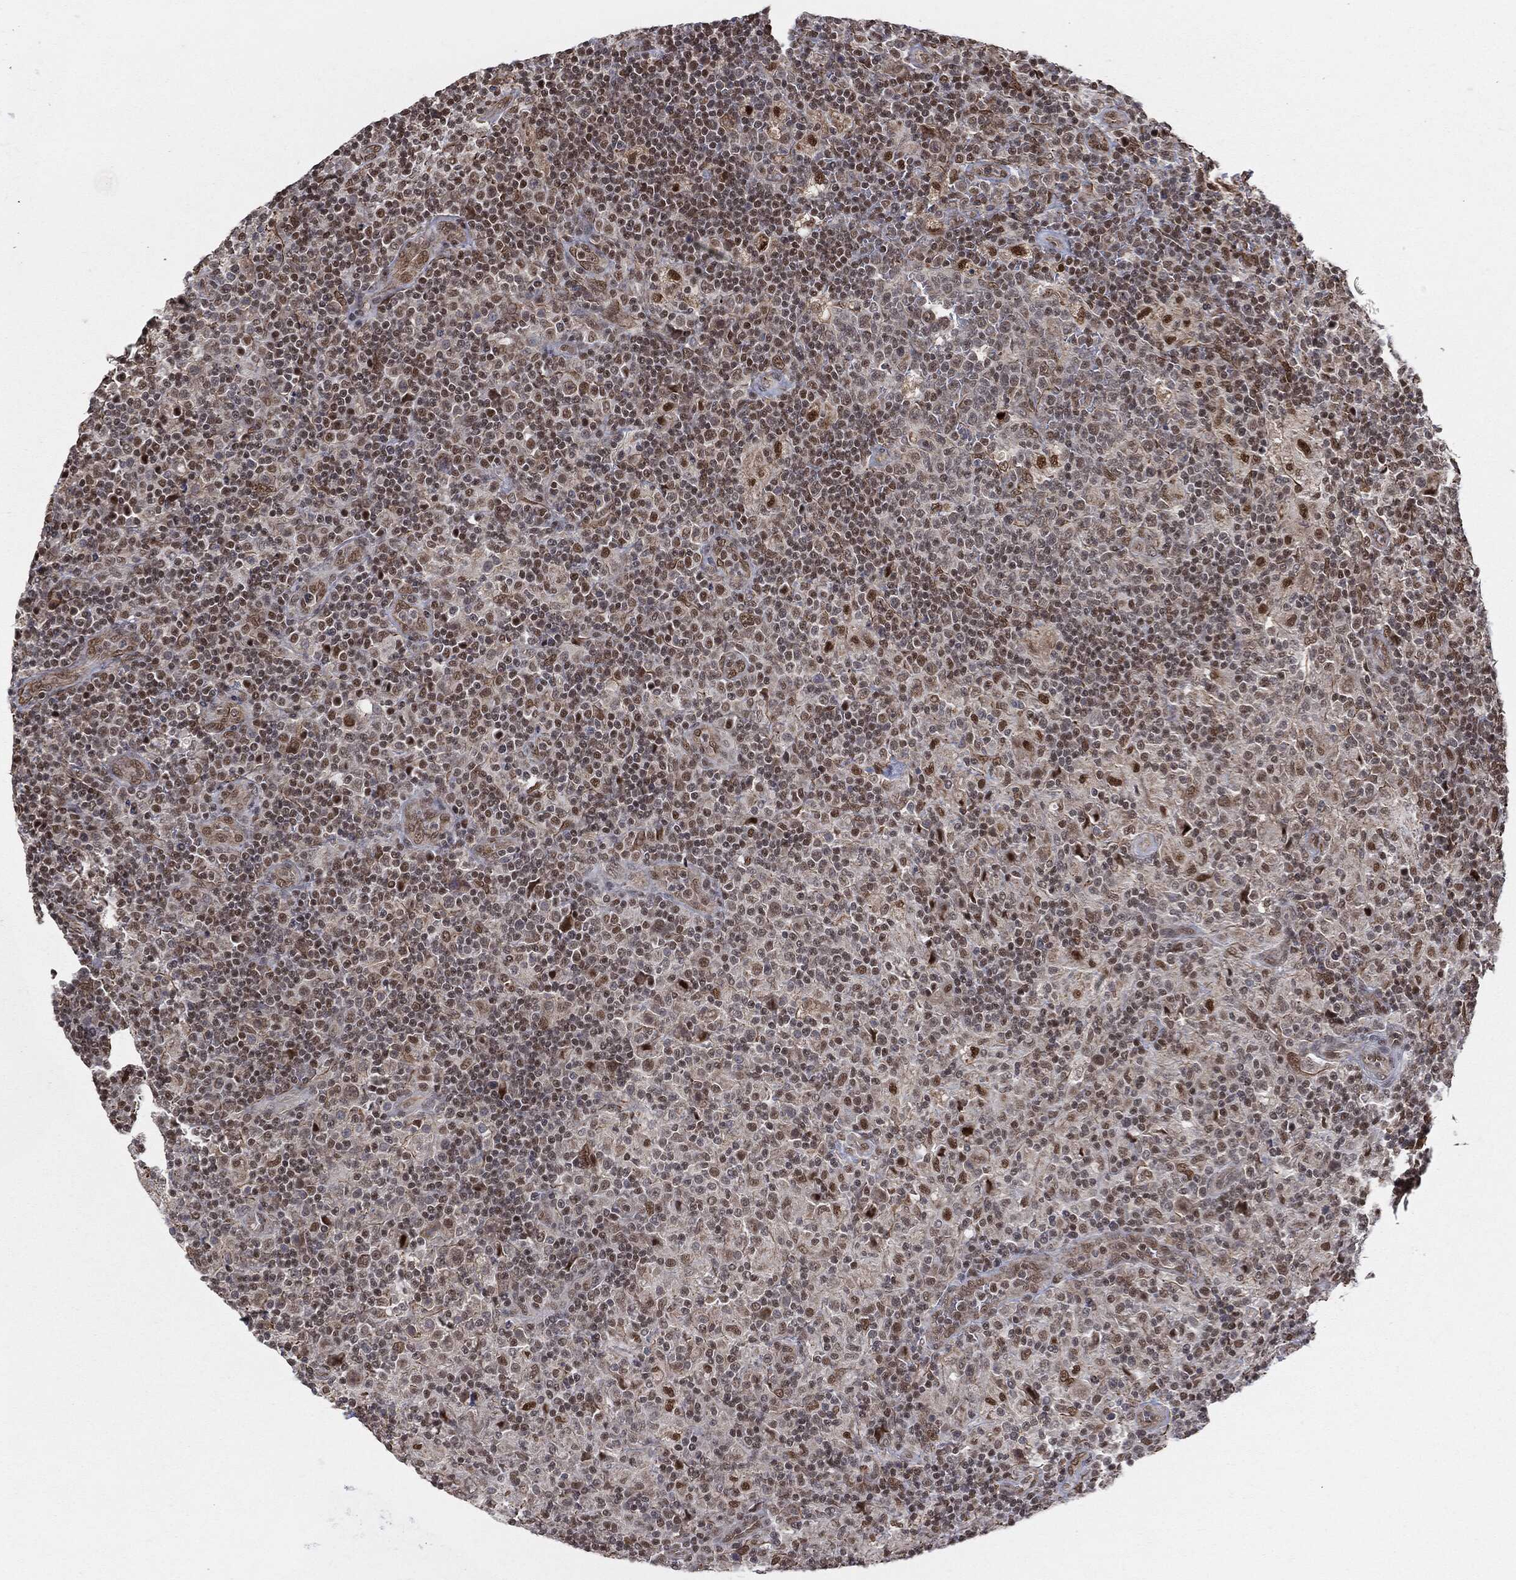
{"staining": {"intensity": "weak", "quantity": "<25%", "location": "cytoplasmic/membranous"}, "tissue": "lymphoma", "cell_type": "Tumor cells", "image_type": "cancer", "snomed": [{"axis": "morphology", "description": "Hodgkin's disease, NOS"}, {"axis": "topography", "description": "Lymph node"}], "caption": "Immunohistochemistry of human lymphoma reveals no expression in tumor cells. (Brightfield microscopy of DAB IHC at high magnification).", "gene": "TP53RK", "patient": {"sex": "male", "age": 70}}